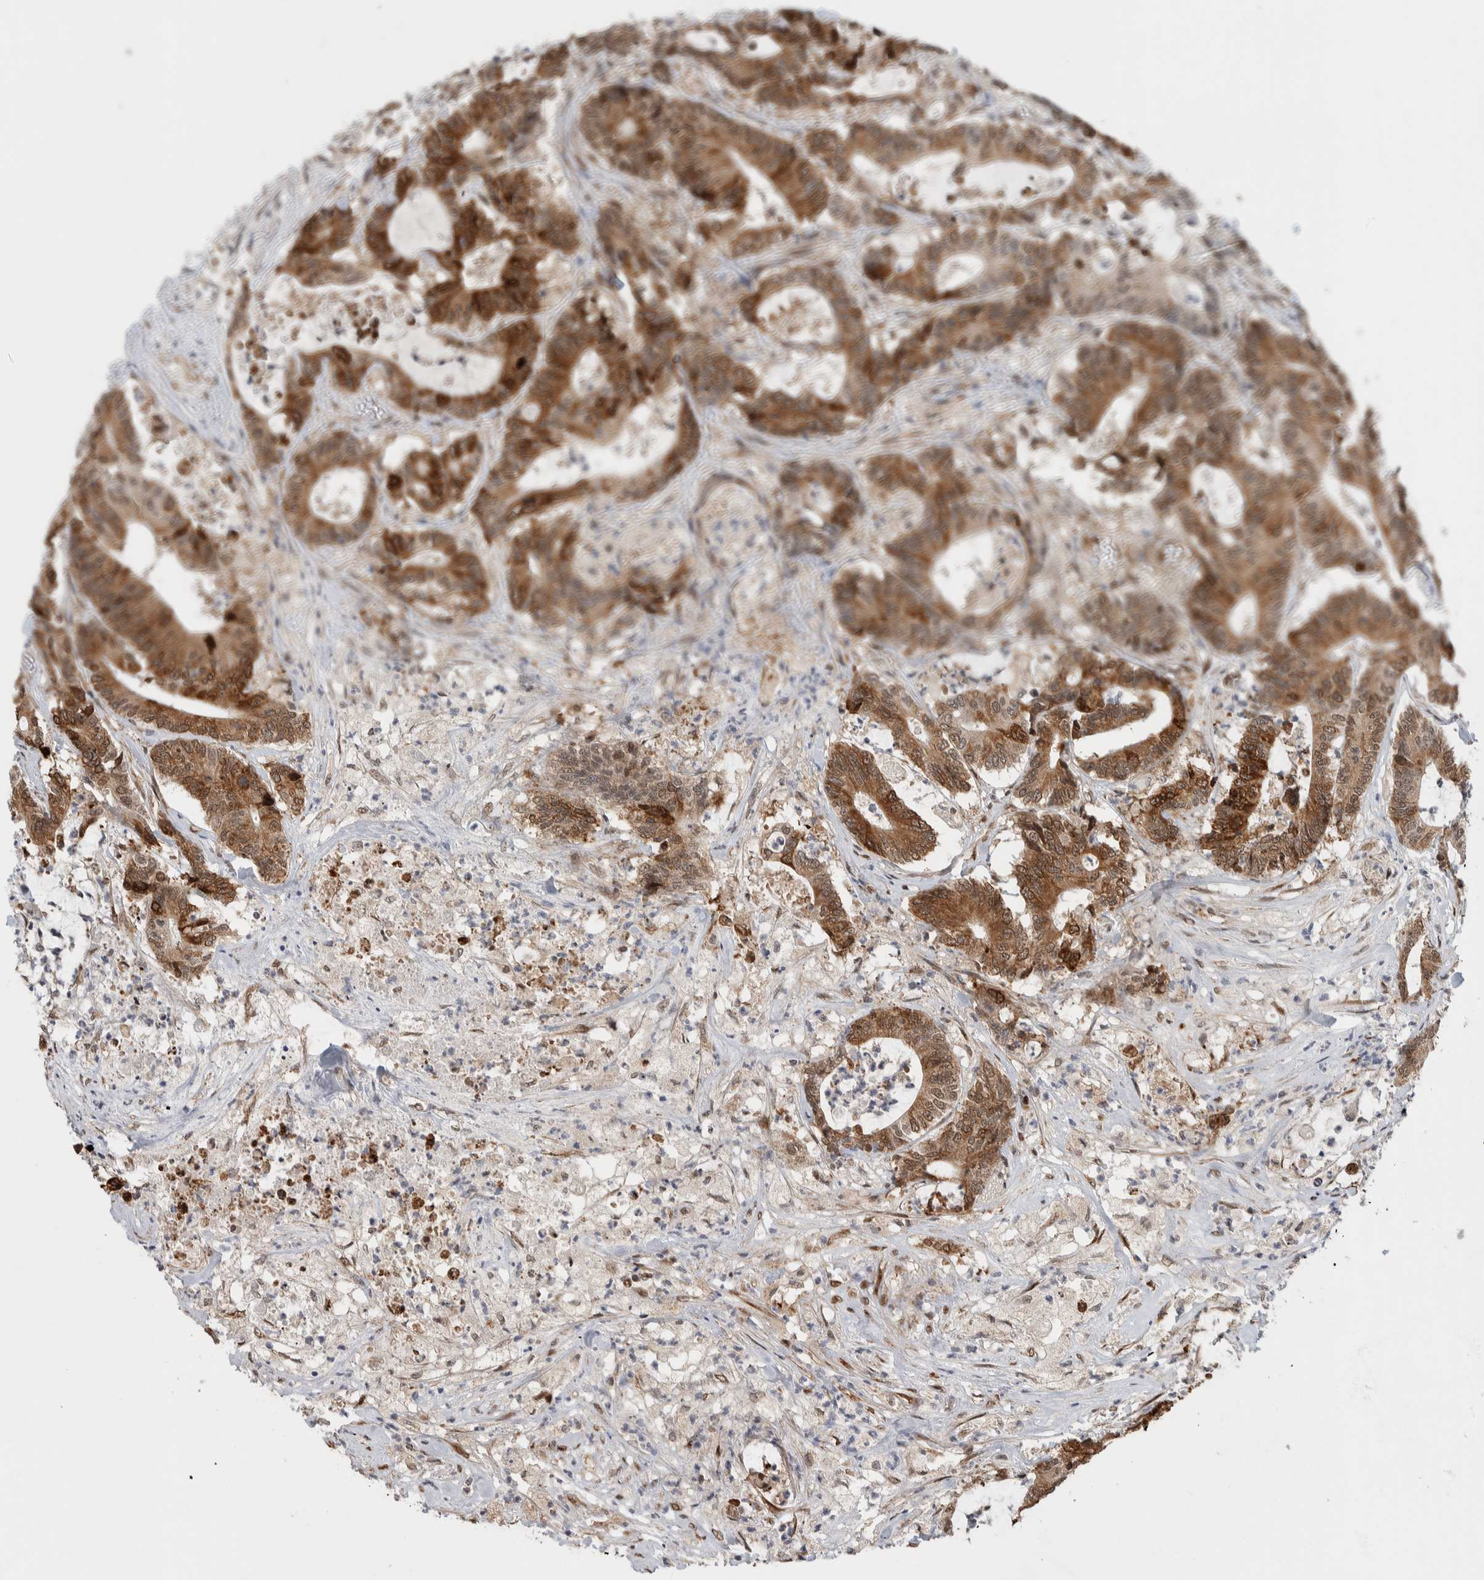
{"staining": {"intensity": "moderate", "quantity": ">75%", "location": "cytoplasmic/membranous,nuclear"}, "tissue": "colorectal cancer", "cell_type": "Tumor cells", "image_type": "cancer", "snomed": [{"axis": "morphology", "description": "Adenocarcinoma, NOS"}, {"axis": "topography", "description": "Colon"}], "caption": "Immunohistochemical staining of human colorectal cancer (adenocarcinoma) exhibits medium levels of moderate cytoplasmic/membranous and nuclear protein positivity in about >75% of tumor cells.", "gene": "TNRC18", "patient": {"sex": "female", "age": 84}}